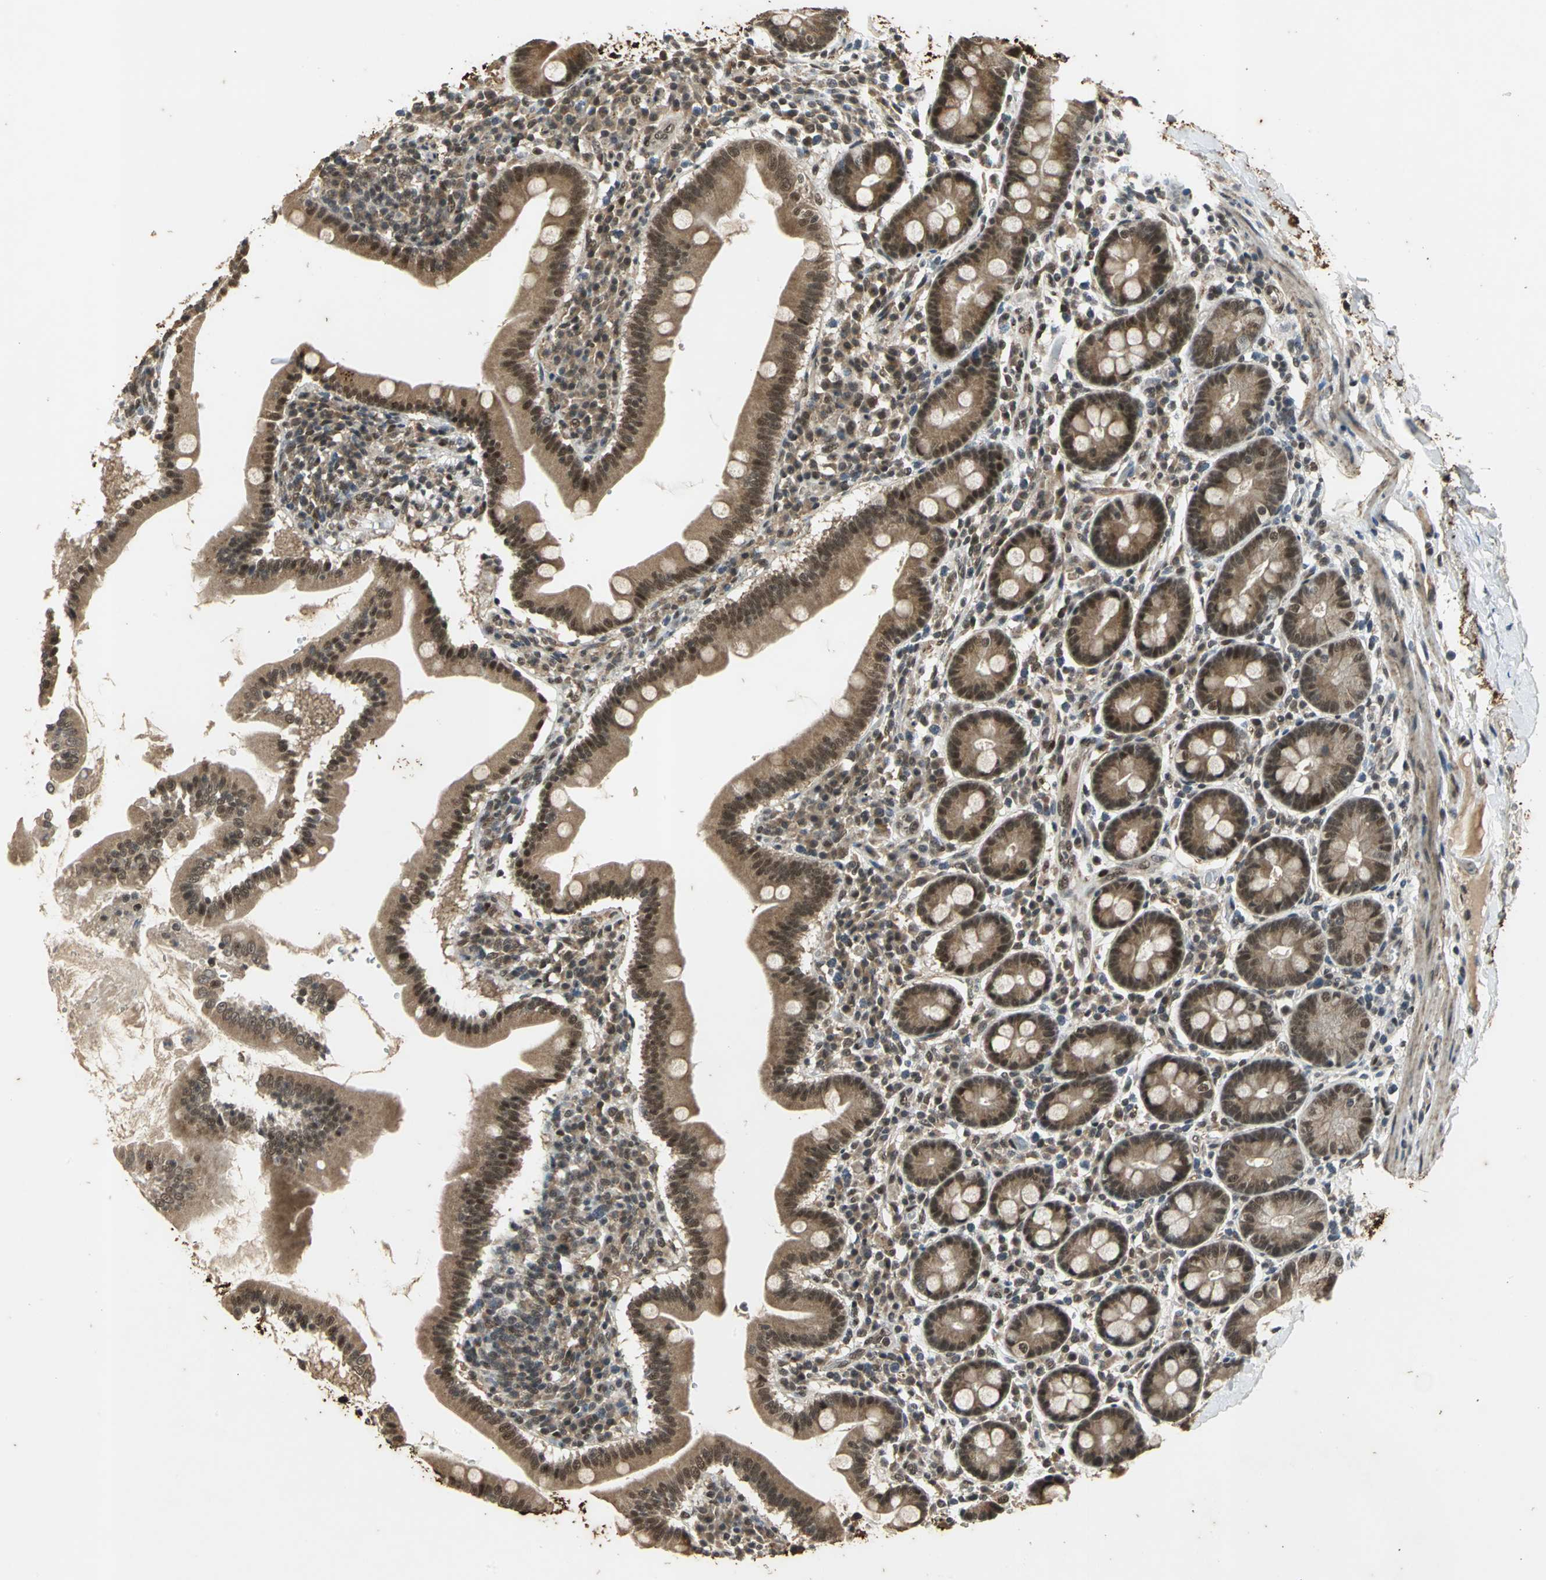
{"staining": {"intensity": "moderate", "quantity": ">75%", "location": "cytoplasmic/membranous"}, "tissue": "duodenum", "cell_type": "Glandular cells", "image_type": "normal", "snomed": [{"axis": "morphology", "description": "Normal tissue, NOS"}, {"axis": "topography", "description": "Duodenum"}], "caption": "IHC of benign duodenum displays medium levels of moderate cytoplasmic/membranous expression in approximately >75% of glandular cells.", "gene": "NOTCH3", "patient": {"sex": "male", "age": 50}}